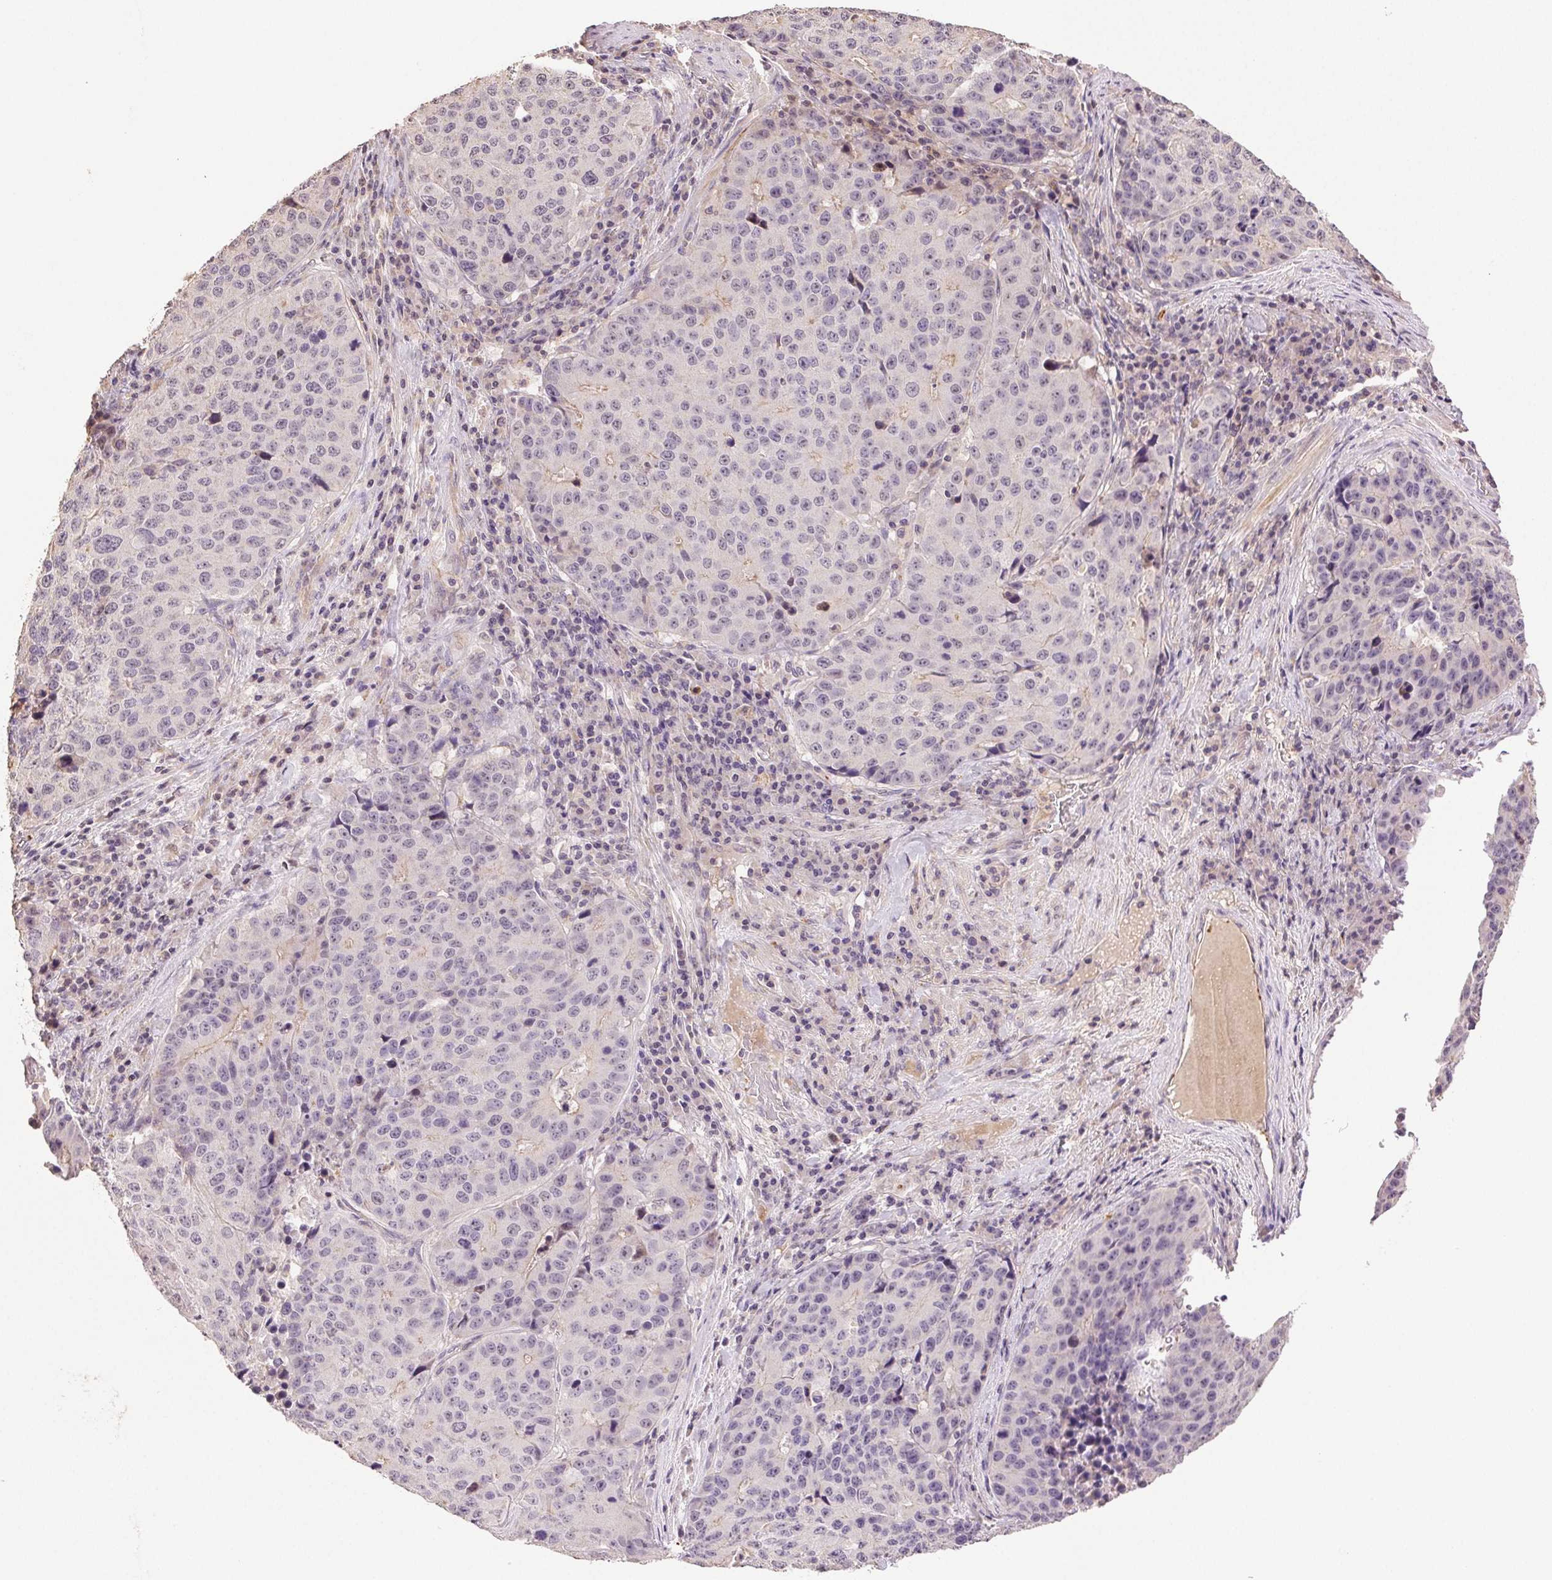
{"staining": {"intensity": "negative", "quantity": "none", "location": "none"}, "tissue": "stomach cancer", "cell_type": "Tumor cells", "image_type": "cancer", "snomed": [{"axis": "morphology", "description": "Adenocarcinoma, NOS"}, {"axis": "topography", "description": "Stomach"}], "caption": "Tumor cells are negative for brown protein staining in stomach cancer.", "gene": "TMEM253", "patient": {"sex": "male", "age": 71}}